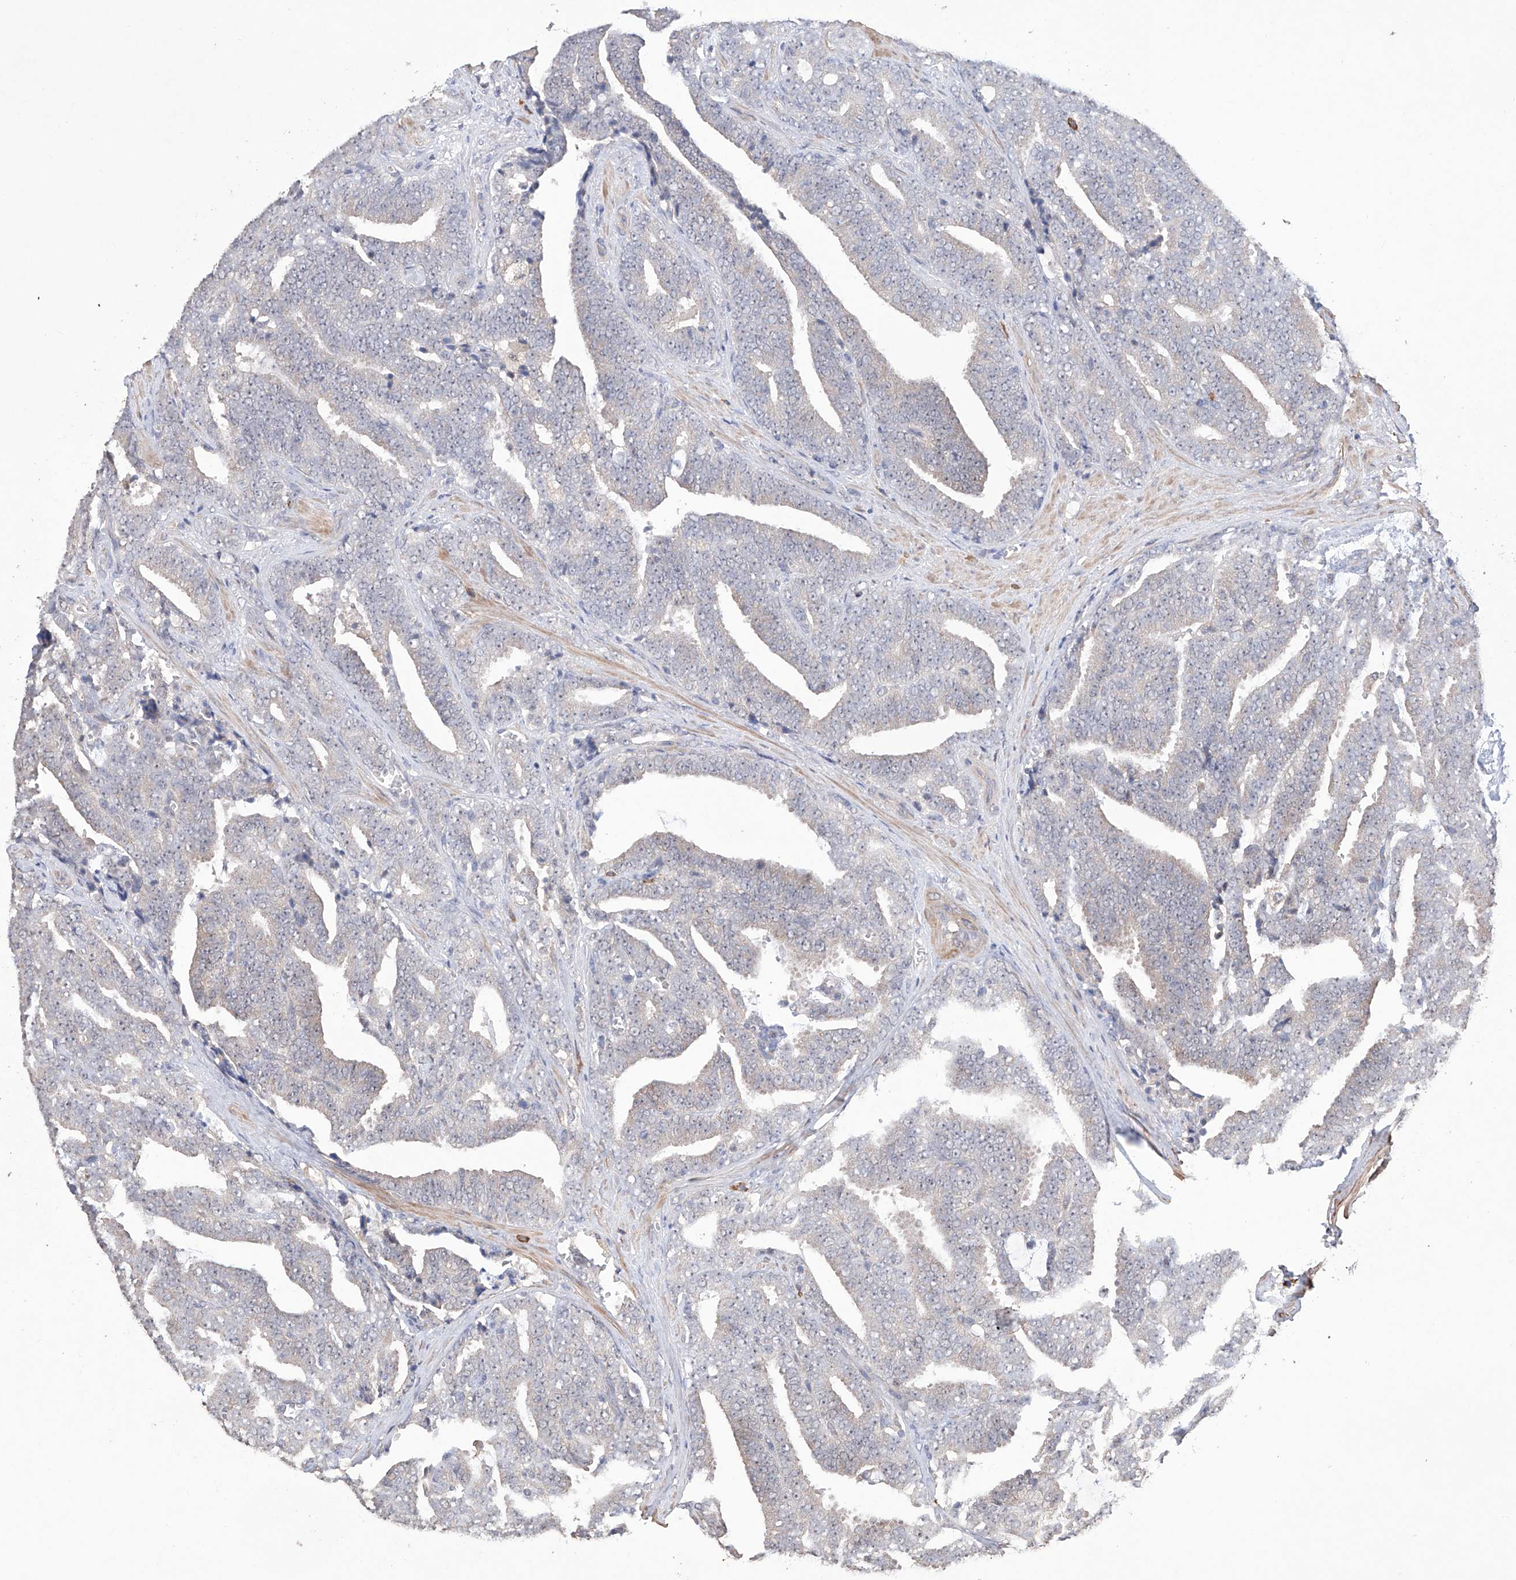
{"staining": {"intensity": "weak", "quantity": "<25%", "location": "cytoplasmic/membranous"}, "tissue": "prostate cancer", "cell_type": "Tumor cells", "image_type": "cancer", "snomed": [{"axis": "morphology", "description": "Adenocarcinoma, High grade"}, {"axis": "topography", "description": "Prostate and seminal vesicle, NOS"}], "caption": "Immunohistochemistry of prostate cancer (adenocarcinoma (high-grade)) demonstrates no expression in tumor cells. (Stains: DAB immunohistochemistry (IHC) with hematoxylin counter stain, Microscopy: brightfield microscopy at high magnification).", "gene": "AFG1L", "patient": {"sex": "male", "age": 67}}